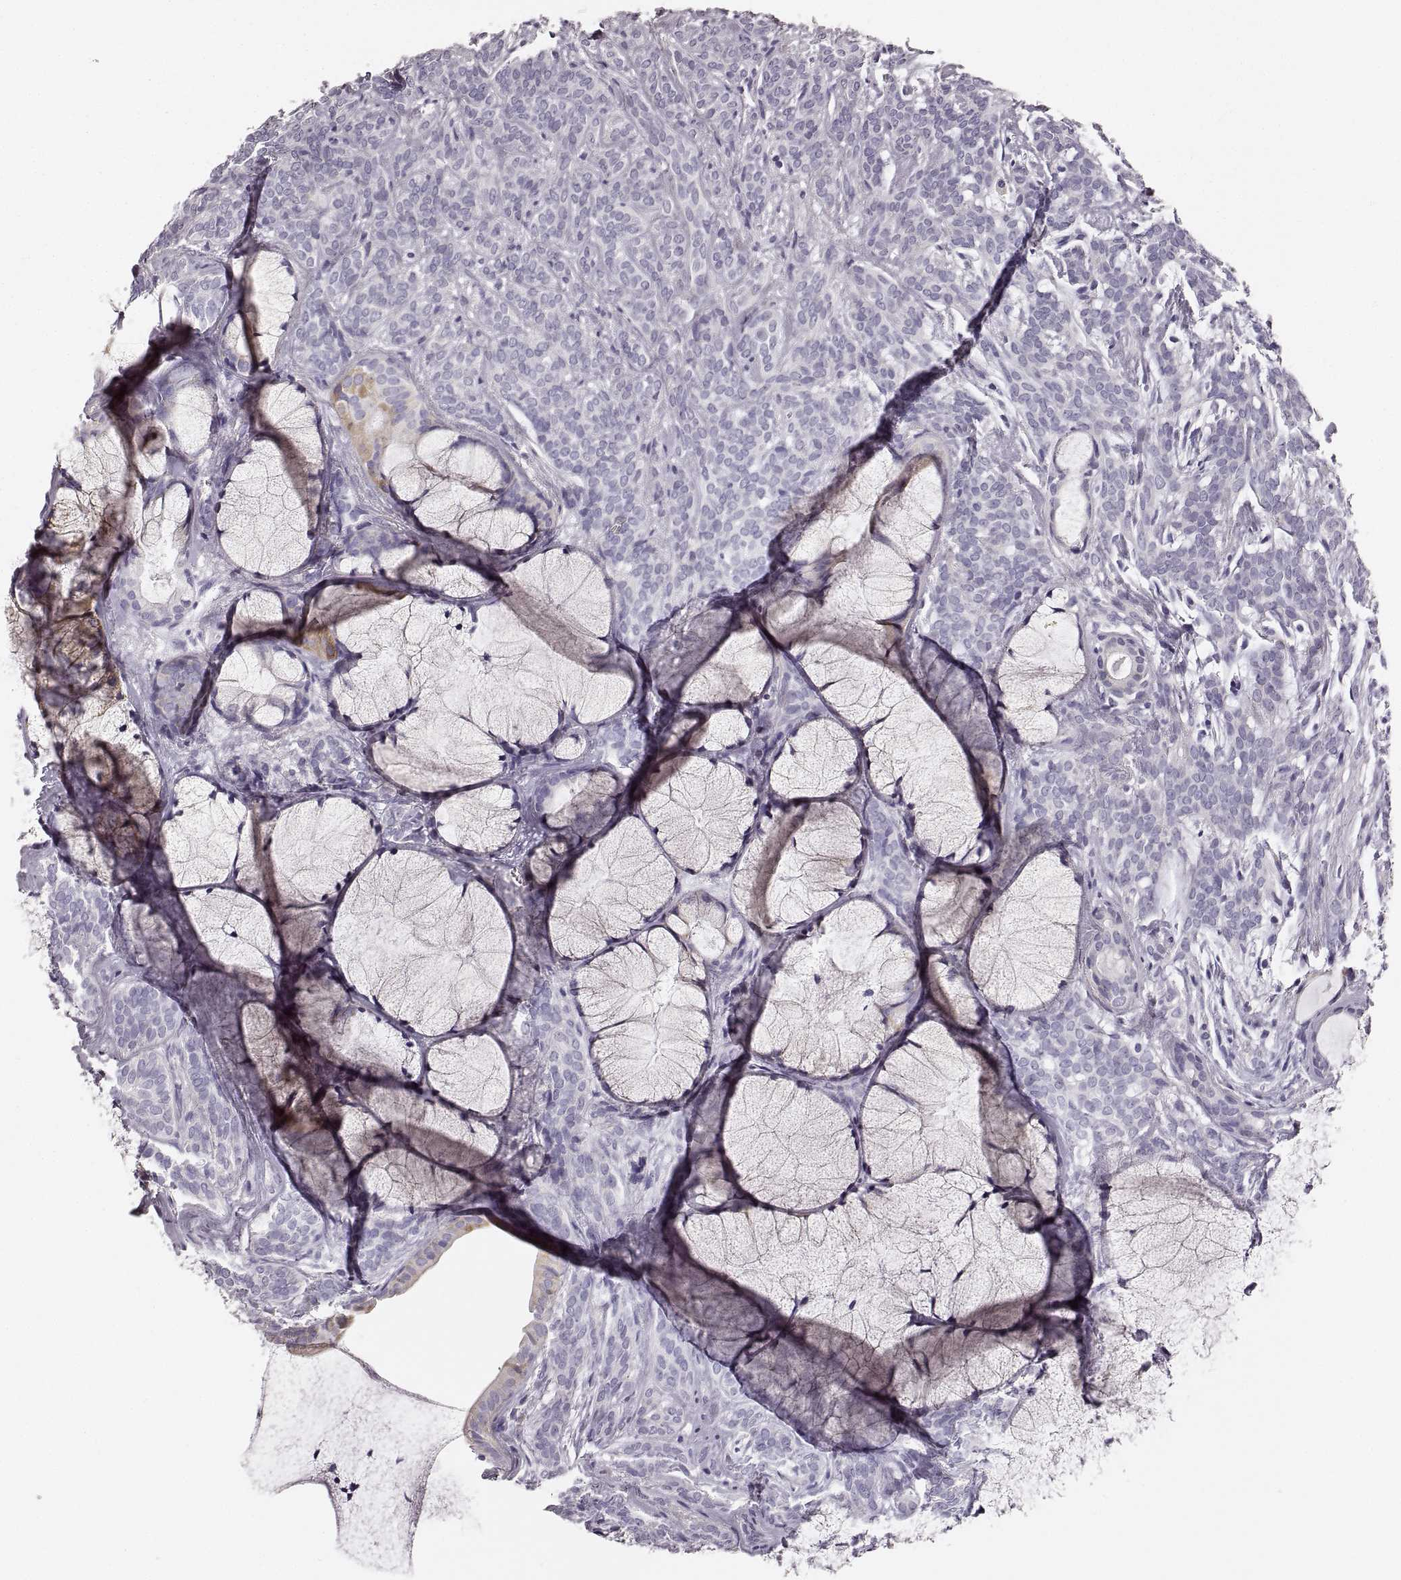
{"staining": {"intensity": "negative", "quantity": "none", "location": "none"}, "tissue": "head and neck cancer", "cell_type": "Tumor cells", "image_type": "cancer", "snomed": [{"axis": "morphology", "description": "Adenocarcinoma, NOS"}, {"axis": "topography", "description": "Head-Neck"}], "caption": "Tumor cells show no significant protein positivity in head and neck cancer.", "gene": "RDH13", "patient": {"sex": "female", "age": 57}}